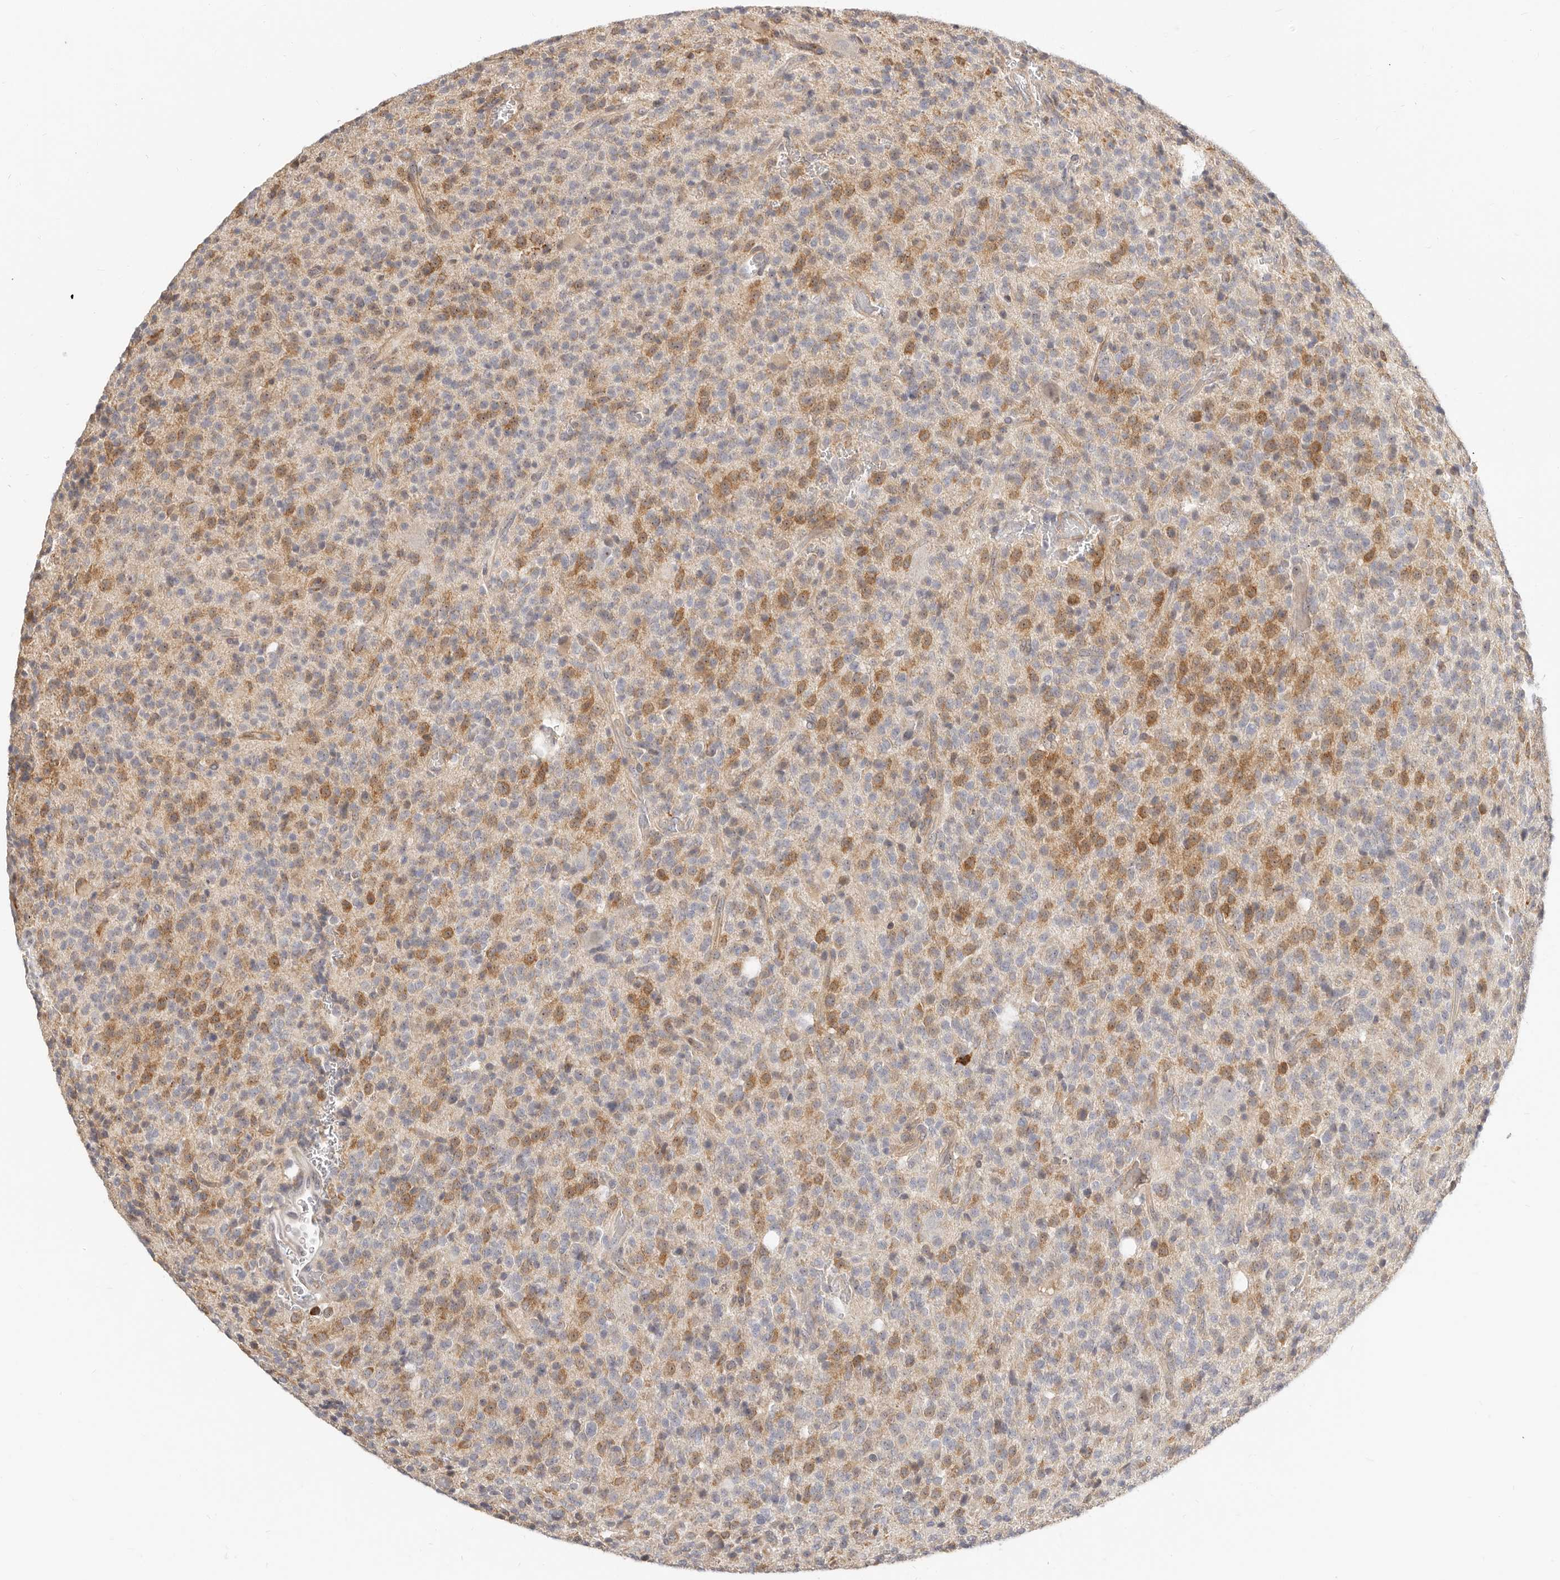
{"staining": {"intensity": "moderate", "quantity": "25%-75%", "location": "cytoplasmic/membranous"}, "tissue": "glioma", "cell_type": "Tumor cells", "image_type": "cancer", "snomed": [{"axis": "morphology", "description": "Glioma, malignant, High grade"}, {"axis": "topography", "description": "Brain"}], "caption": "Immunohistochemical staining of glioma displays medium levels of moderate cytoplasmic/membranous protein staining in about 25%-75% of tumor cells. (Stains: DAB in brown, nuclei in blue, Microscopy: brightfield microscopy at high magnification).", "gene": "MICALL2", "patient": {"sex": "male", "age": 34}}